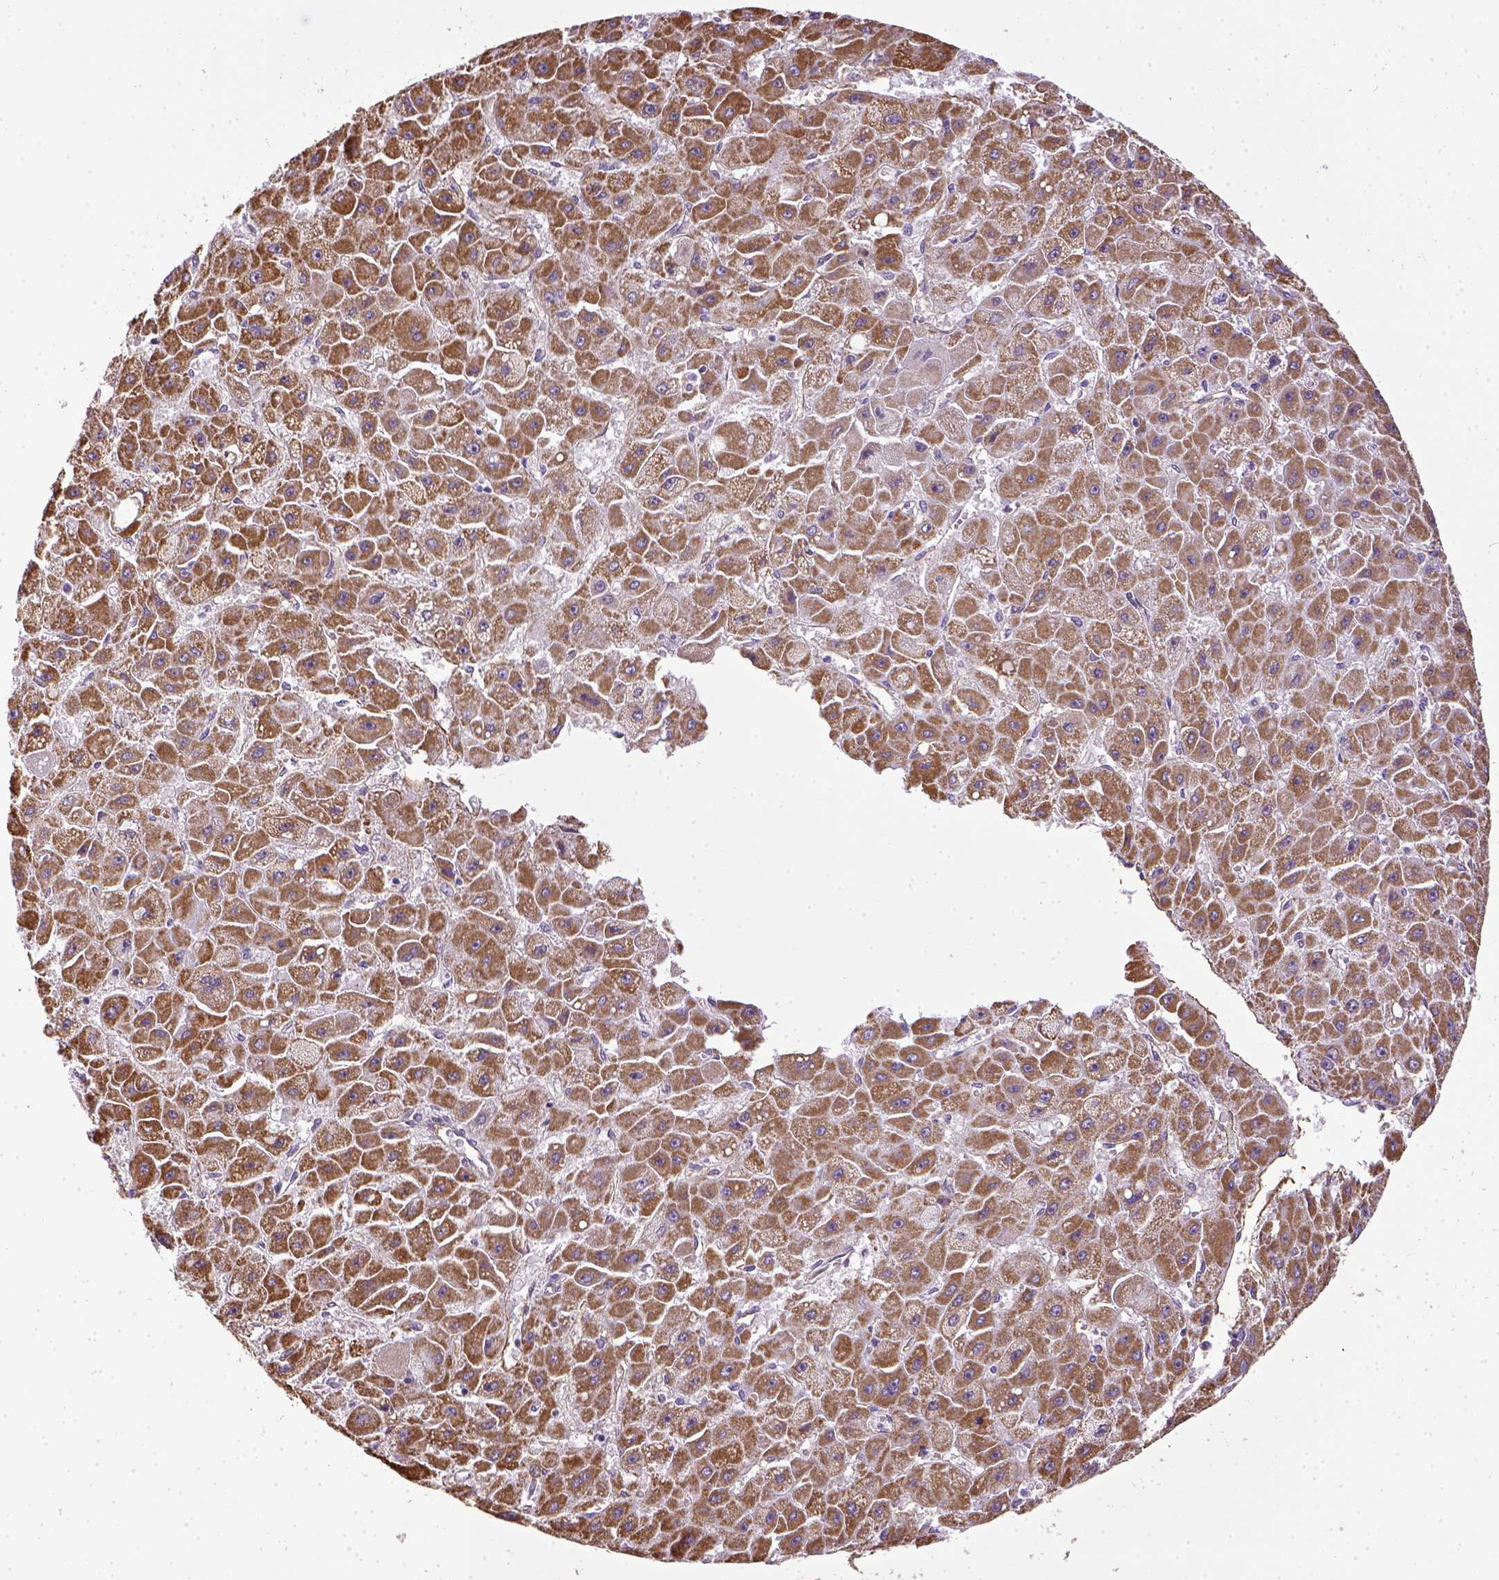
{"staining": {"intensity": "moderate", "quantity": ">75%", "location": "cytoplasmic/membranous"}, "tissue": "liver cancer", "cell_type": "Tumor cells", "image_type": "cancer", "snomed": [{"axis": "morphology", "description": "Carcinoma, Hepatocellular, NOS"}, {"axis": "topography", "description": "Liver"}], "caption": "A brown stain shows moderate cytoplasmic/membranous staining of a protein in human liver cancer tumor cells.", "gene": "ENG", "patient": {"sex": "female", "age": 25}}